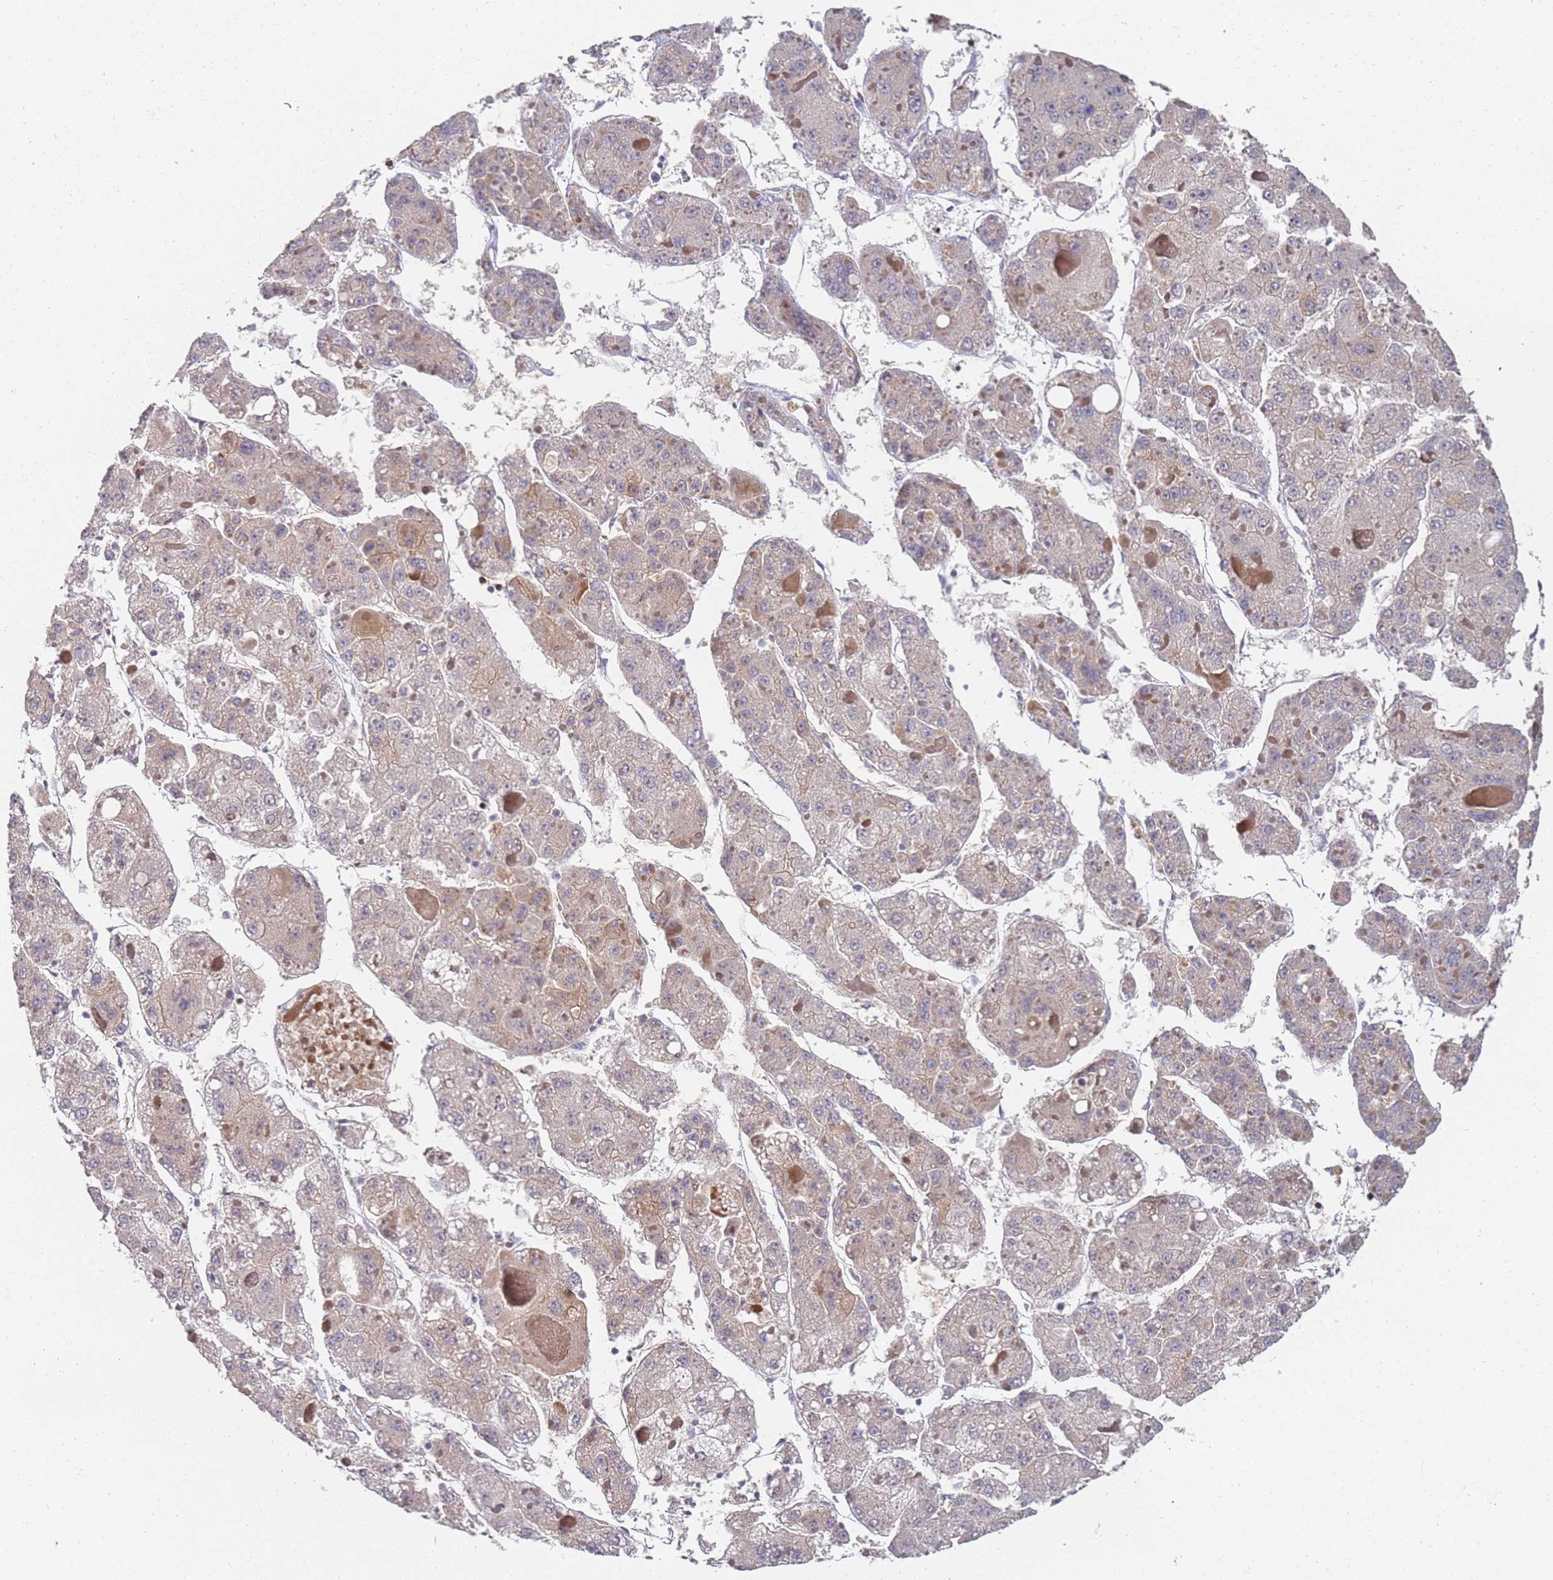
{"staining": {"intensity": "weak", "quantity": "<25%", "location": "cytoplasmic/membranous"}, "tissue": "liver cancer", "cell_type": "Tumor cells", "image_type": "cancer", "snomed": [{"axis": "morphology", "description": "Carcinoma, Hepatocellular, NOS"}, {"axis": "topography", "description": "Liver"}], "caption": "An immunohistochemistry (IHC) photomicrograph of hepatocellular carcinoma (liver) is shown. There is no staining in tumor cells of hepatocellular carcinoma (liver).", "gene": "ABCB6", "patient": {"sex": "female", "age": 73}}